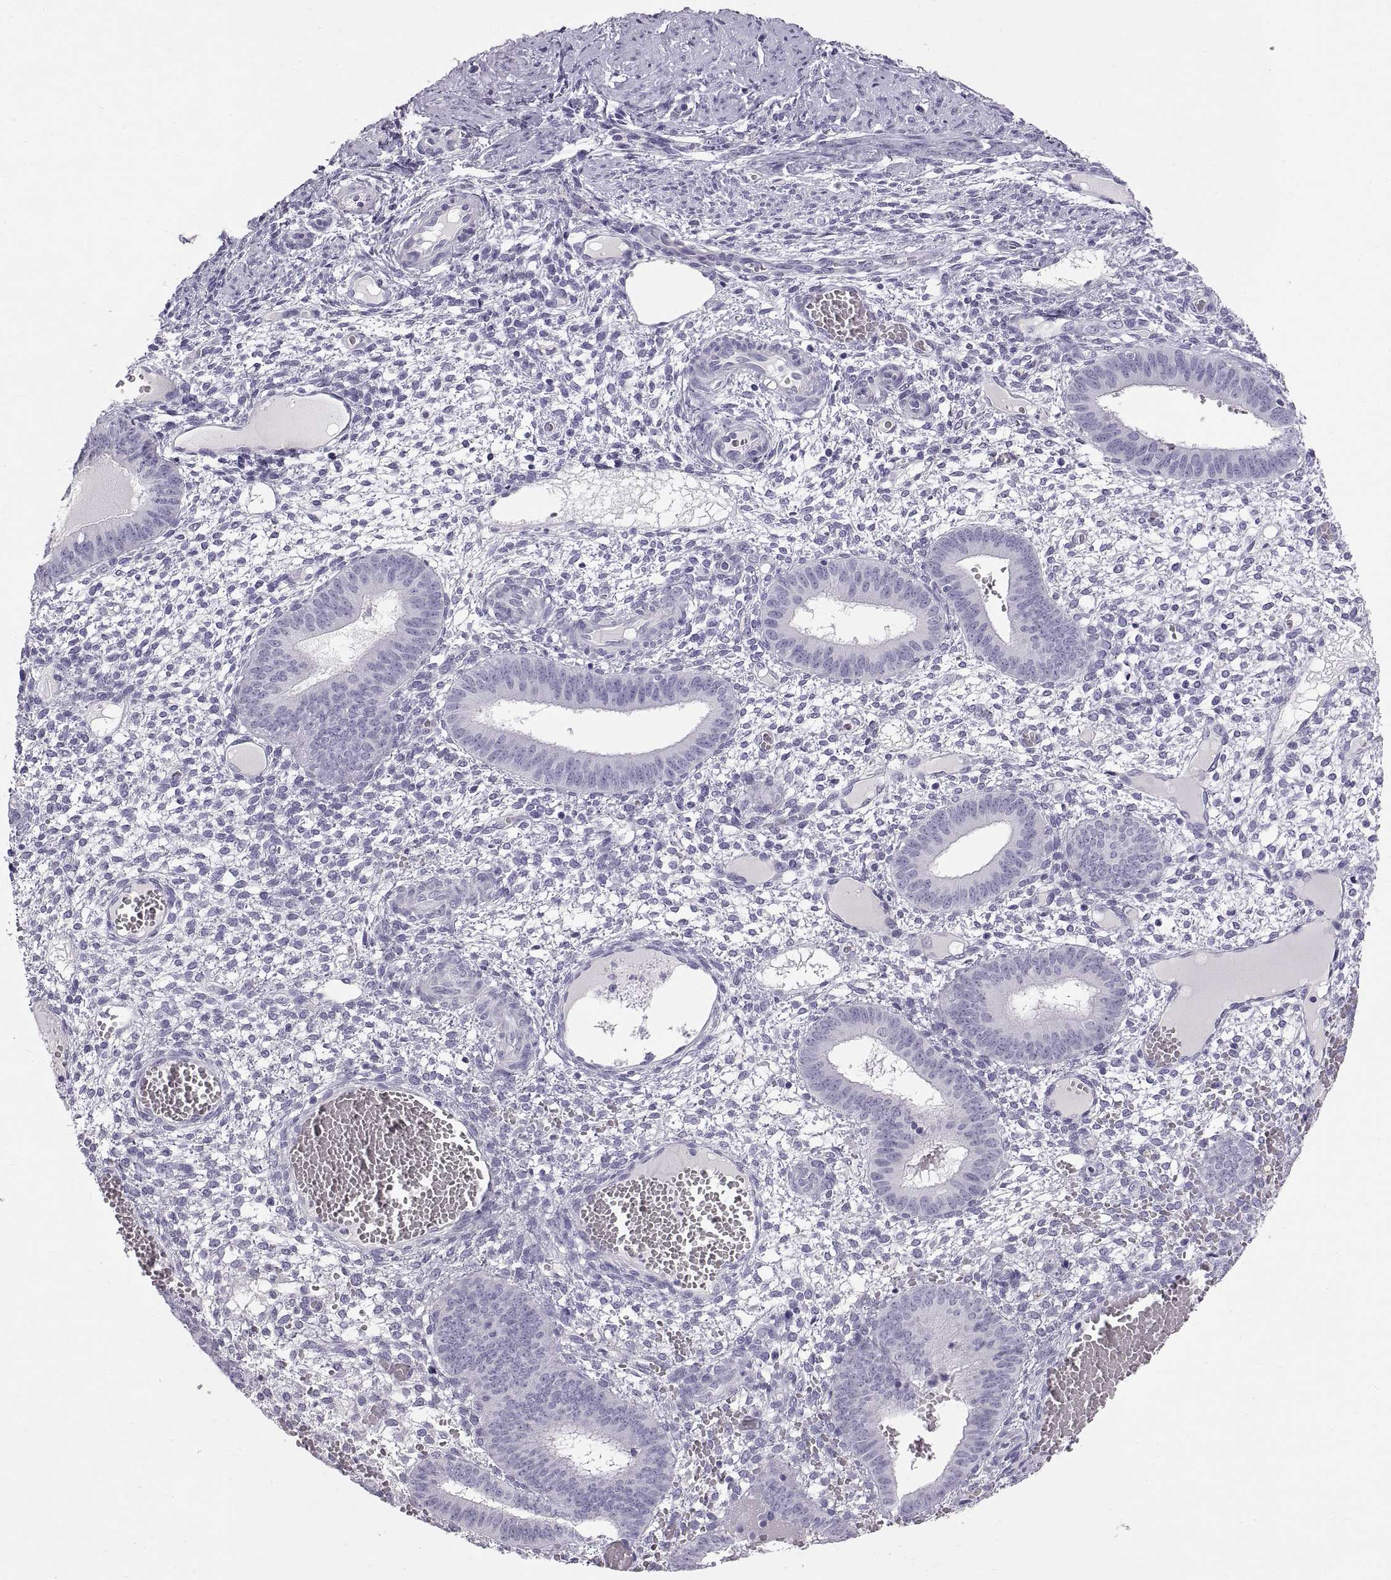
{"staining": {"intensity": "negative", "quantity": "none", "location": "none"}, "tissue": "endometrium", "cell_type": "Cells in endometrial stroma", "image_type": "normal", "snomed": [{"axis": "morphology", "description": "Normal tissue, NOS"}, {"axis": "topography", "description": "Endometrium"}], "caption": "Immunohistochemistry (IHC) photomicrograph of benign endometrium: human endometrium stained with DAB (3,3'-diaminobenzidine) displays no significant protein staining in cells in endometrial stroma.", "gene": "WFDC8", "patient": {"sex": "female", "age": 42}}